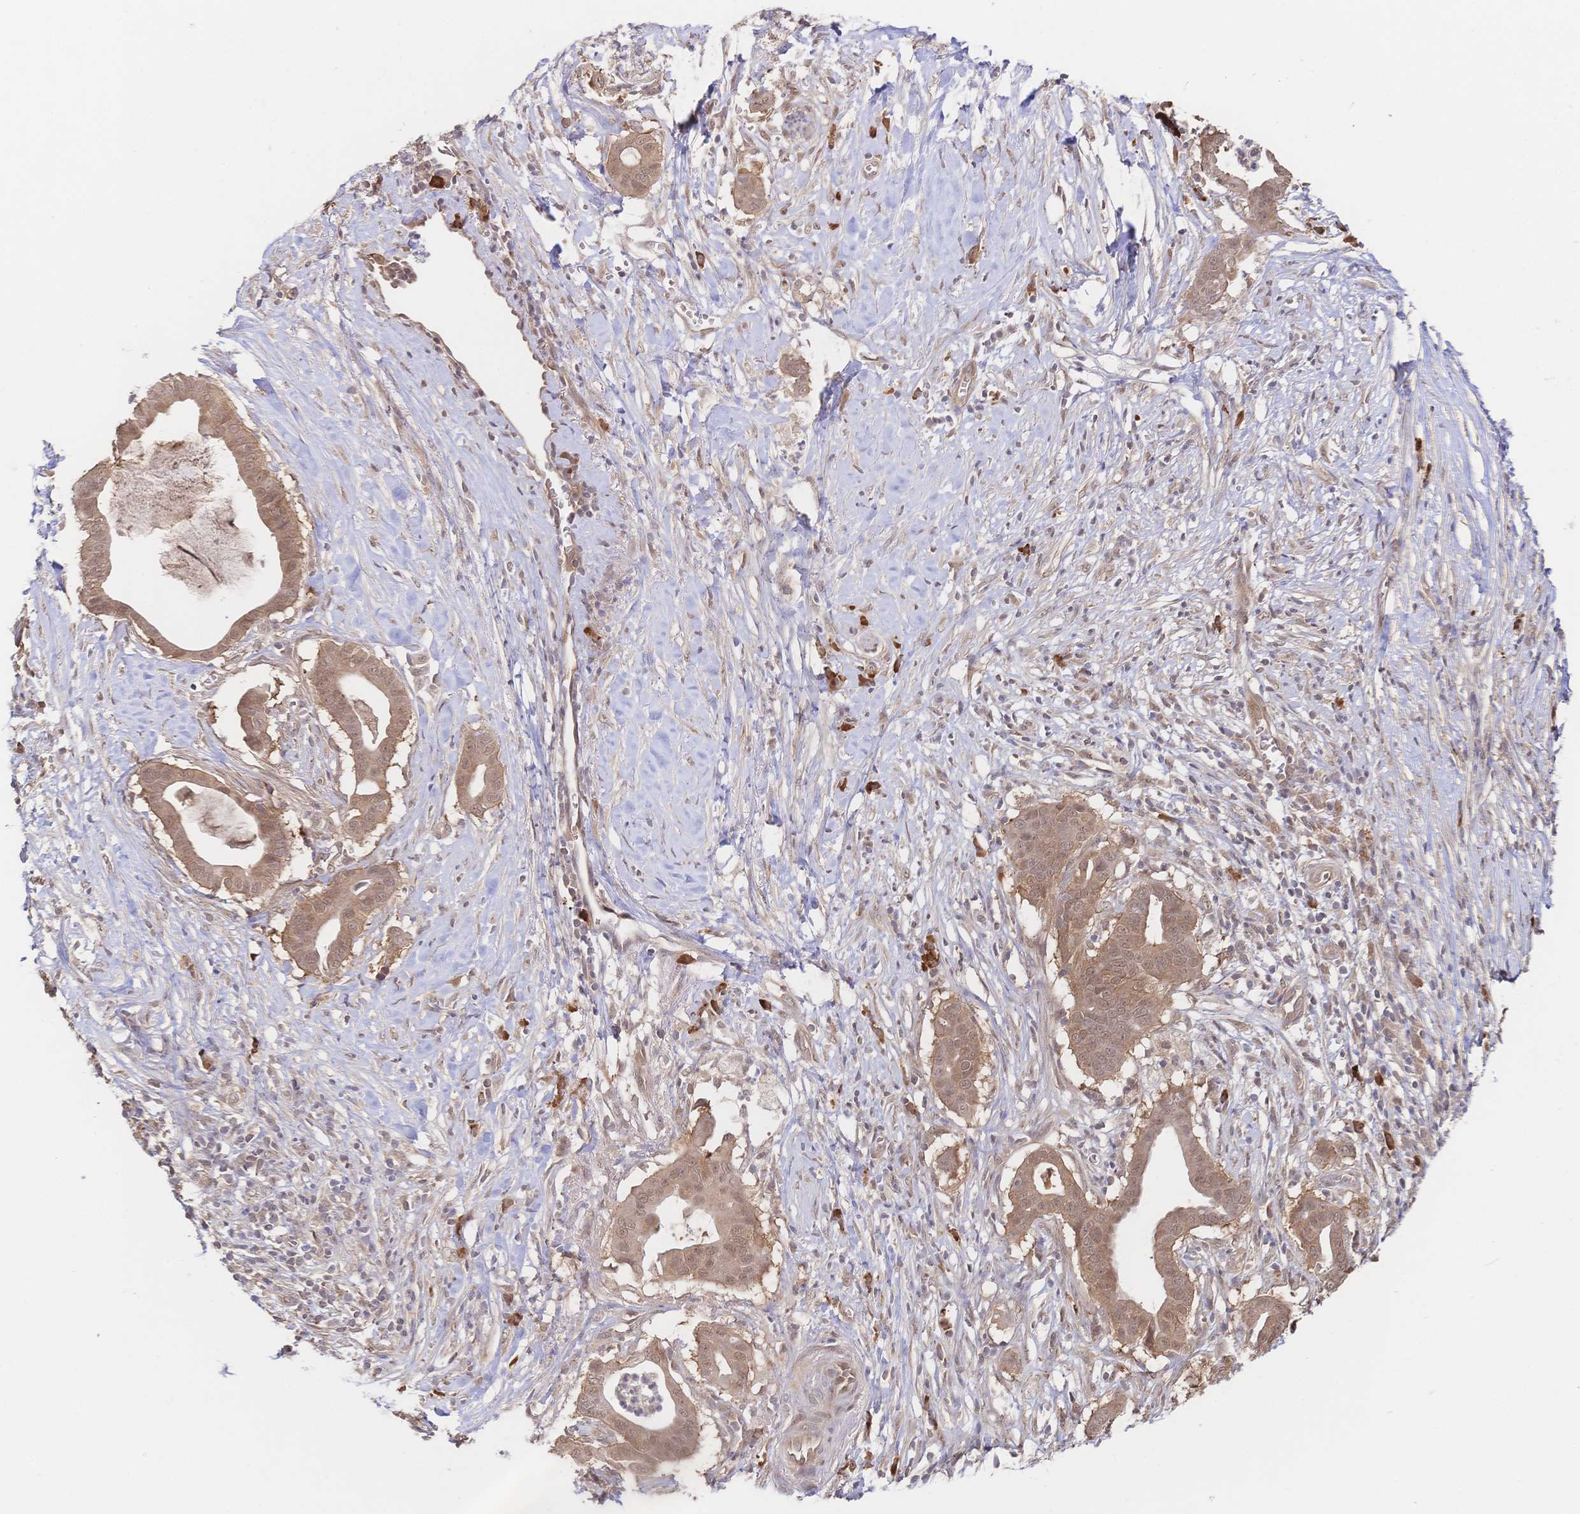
{"staining": {"intensity": "moderate", "quantity": ">75%", "location": "cytoplasmic/membranous,nuclear"}, "tissue": "pancreatic cancer", "cell_type": "Tumor cells", "image_type": "cancer", "snomed": [{"axis": "morphology", "description": "Adenocarcinoma, NOS"}, {"axis": "topography", "description": "Pancreas"}], "caption": "Immunohistochemistry (IHC) photomicrograph of neoplastic tissue: human adenocarcinoma (pancreatic) stained using immunohistochemistry exhibits medium levels of moderate protein expression localized specifically in the cytoplasmic/membranous and nuclear of tumor cells, appearing as a cytoplasmic/membranous and nuclear brown color.", "gene": "LMO4", "patient": {"sex": "male", "age": 61}}